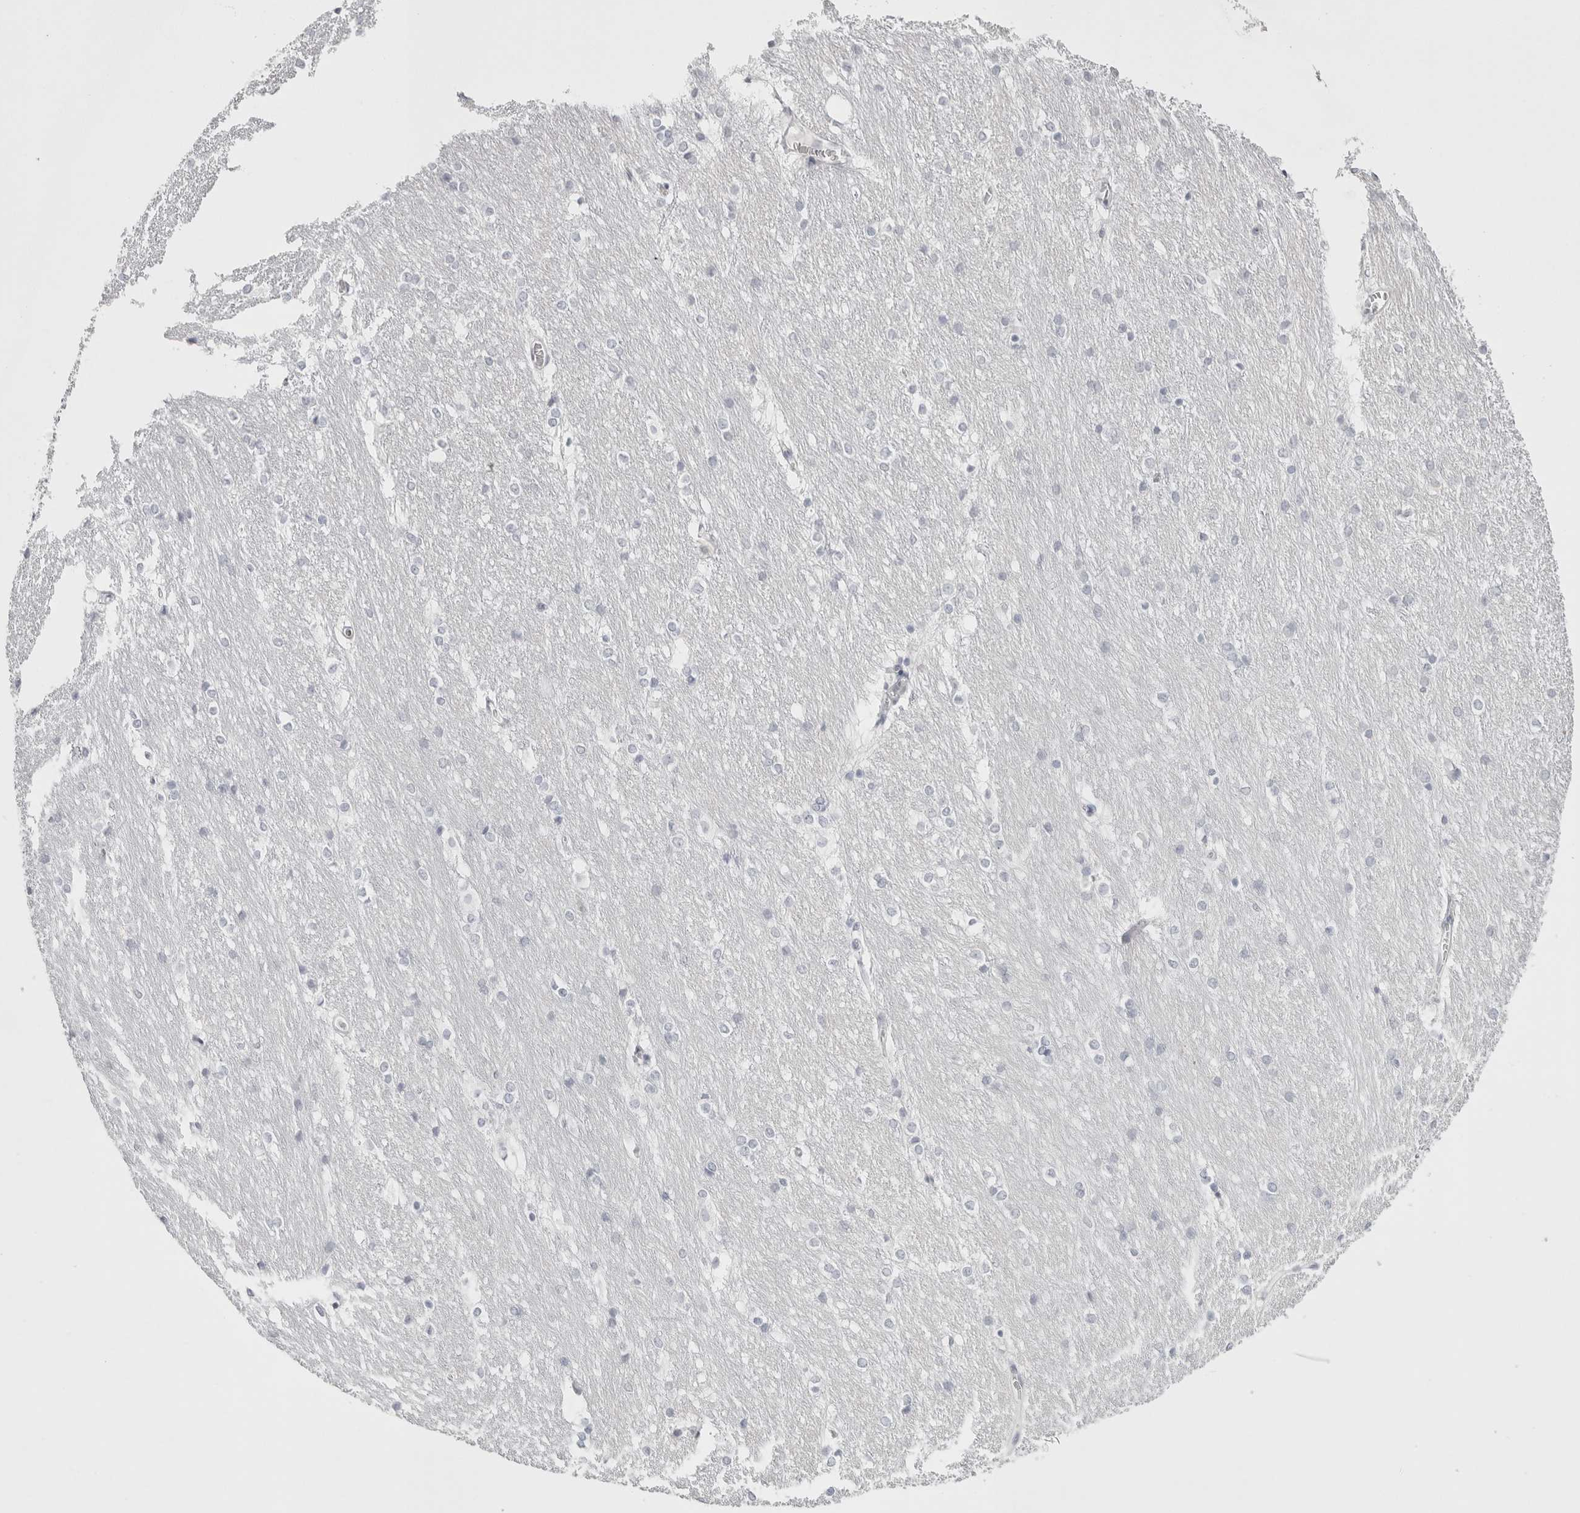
{"staining": {"intensity": "negative", "quantity": "none", "location": "none"}, "tissue": "caudate", "cell_type": "Glial cells", "image_type": "normal", "snomed": [{"axis": "morphology", "description": "Normal tissue, NOS"}, {"axis": "topography", "description": "Lateral ventricle wall"}], "caption": "Immunohistochemistry histopathology image of unremarkable caudate: human caudate stained with DAB demonstrates no significant protein expression in glial cells.", "gene": "GARIN1A", "patient": {"sex": "female", "age": 19}}